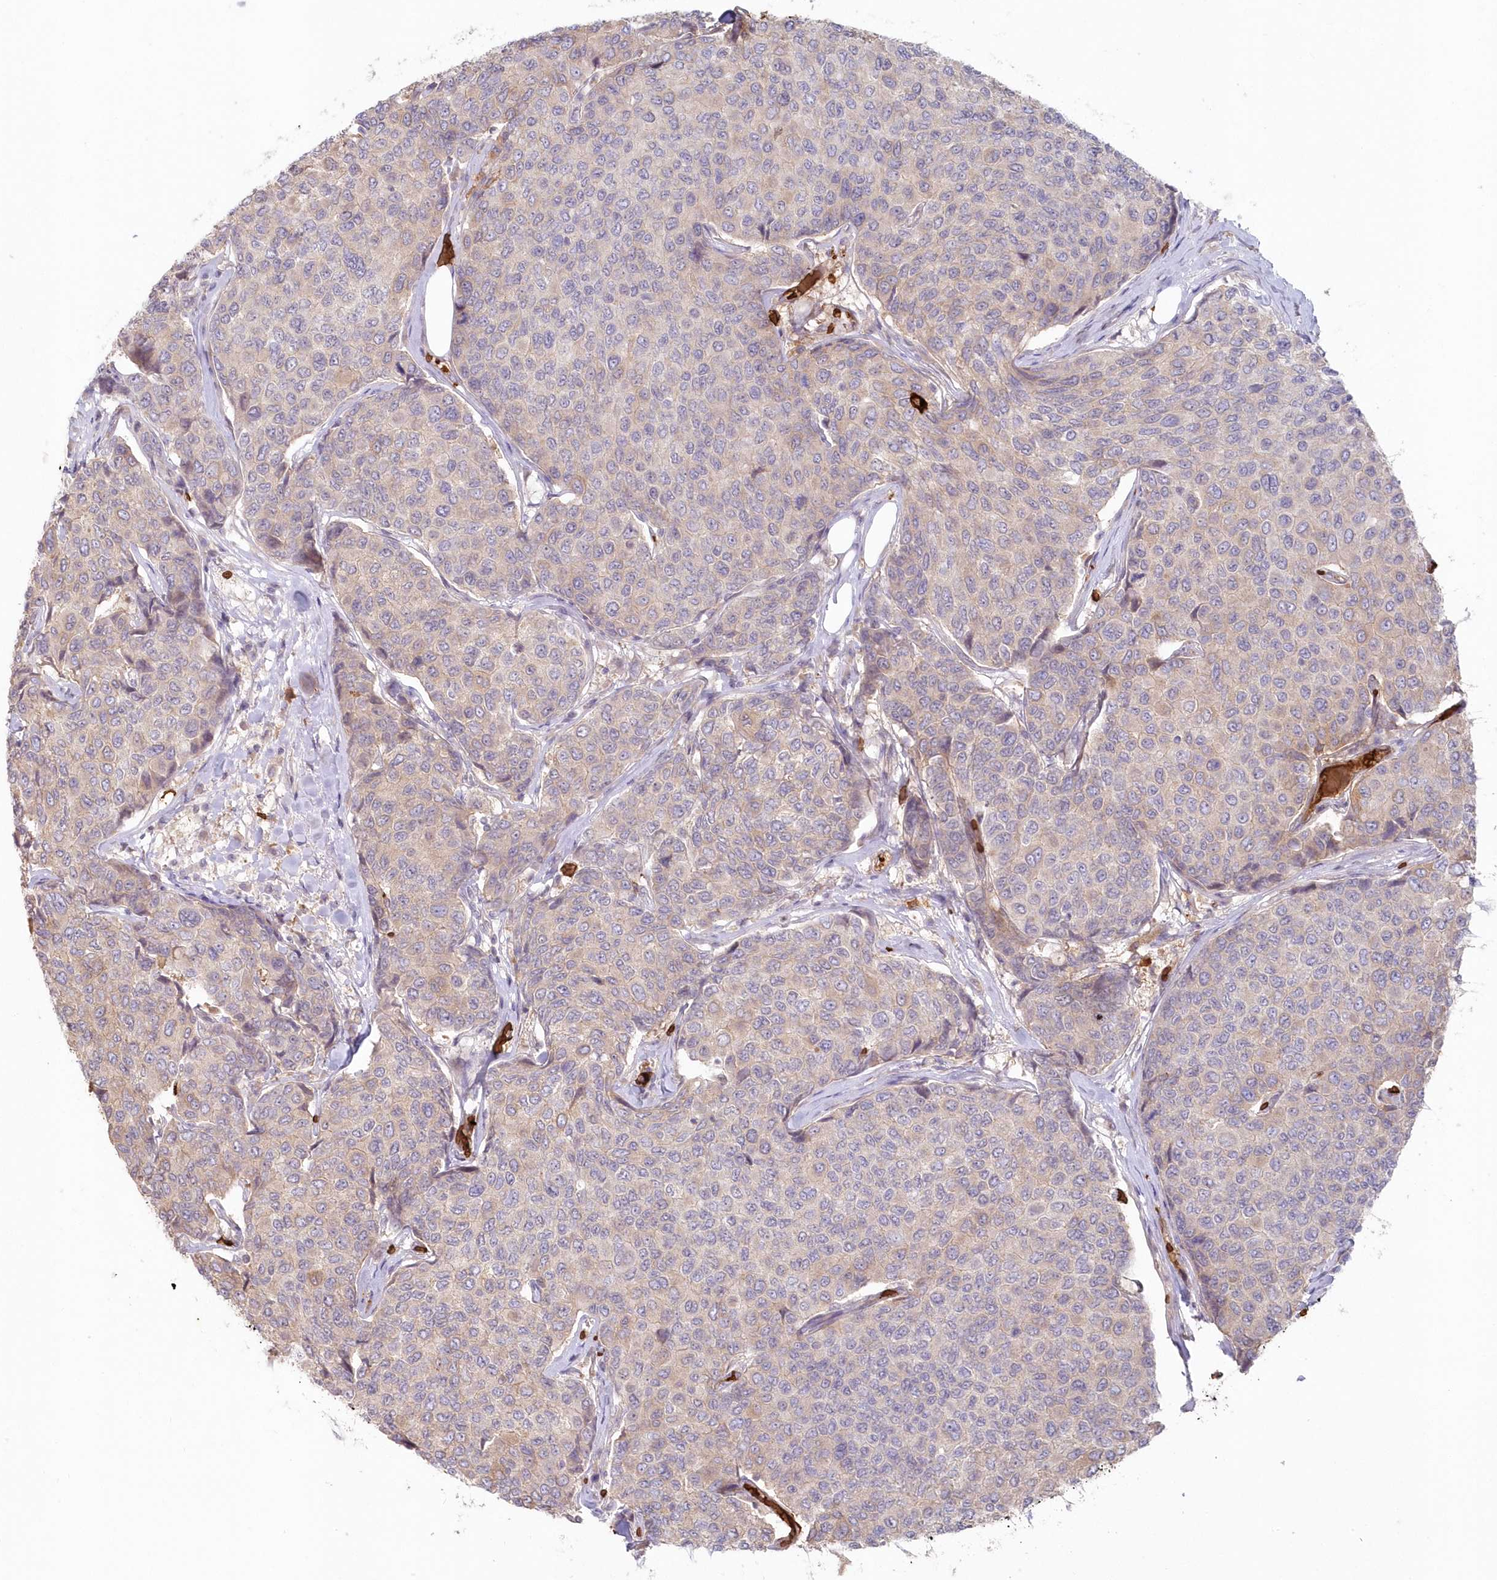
{"staining": {"intensity": "negative", "quantity": "none", "location": "none"}, "tissue": "breast cancer", "cell_type": "Tumor cells", "image_type": "cancer", "snomed": [{"axis": "morphology", "description": "Duct carcinoma"}, {"axis": "topography", "description": "Breast"}], "caption": "A histopathology image of human invasive ductal carcinoma (breast) is negative for staining in tumor cells.", "gene": "SERINC1", "patient": {"sex": "female", "age": 55}}